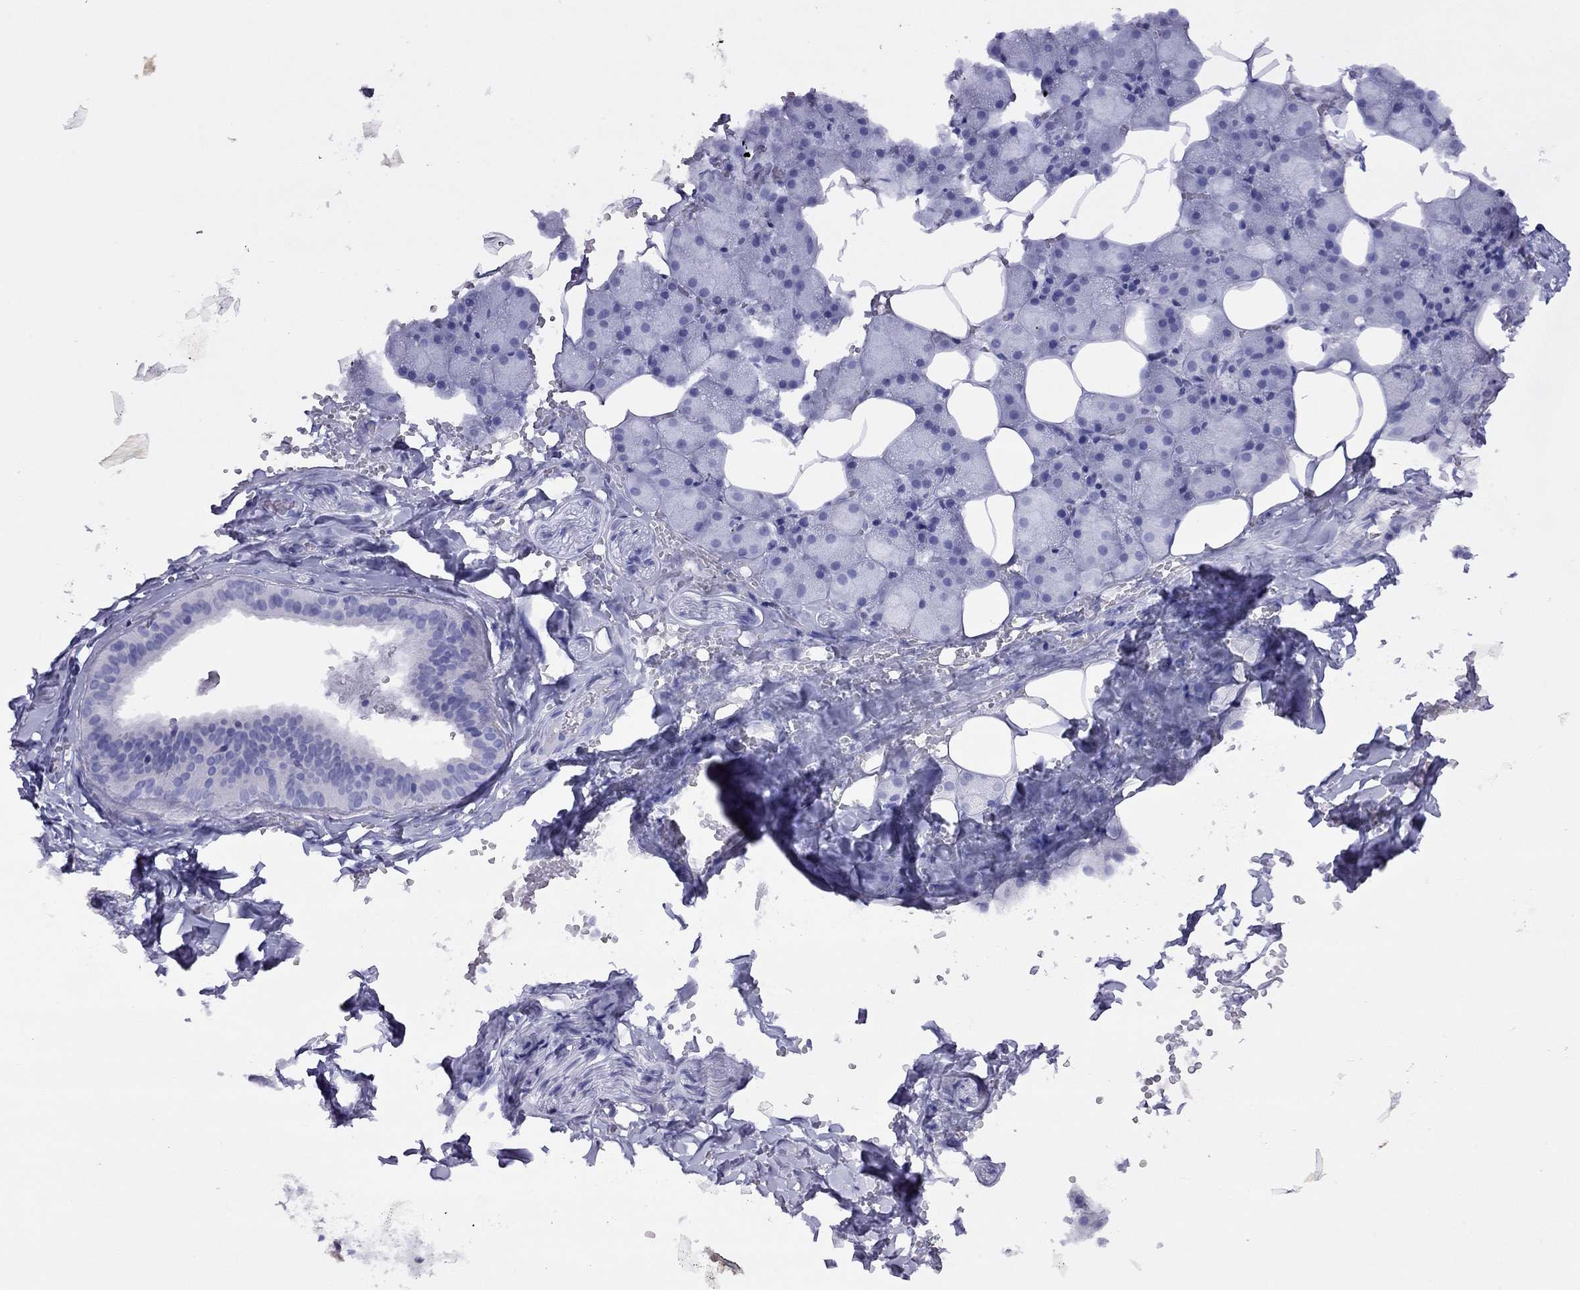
{"staining": {"intensity": "negative", "quantity": "none", "location": "none"}, "tissue": "salivary gland", "cell_type": "Glandular cells", "image_type": "normal", "snomed": [{"axis": "morphology", "description": "Normal tissue, NOS"}, {"axis": "topography", "description": "Salivary gland"}], "caption": "Immunohistochemistry (IHC) of normal human salivary gland exhibits no expression in glandular cells.", "gene": "CPNE4", "patient": {"sex": "male", "age": 38}}